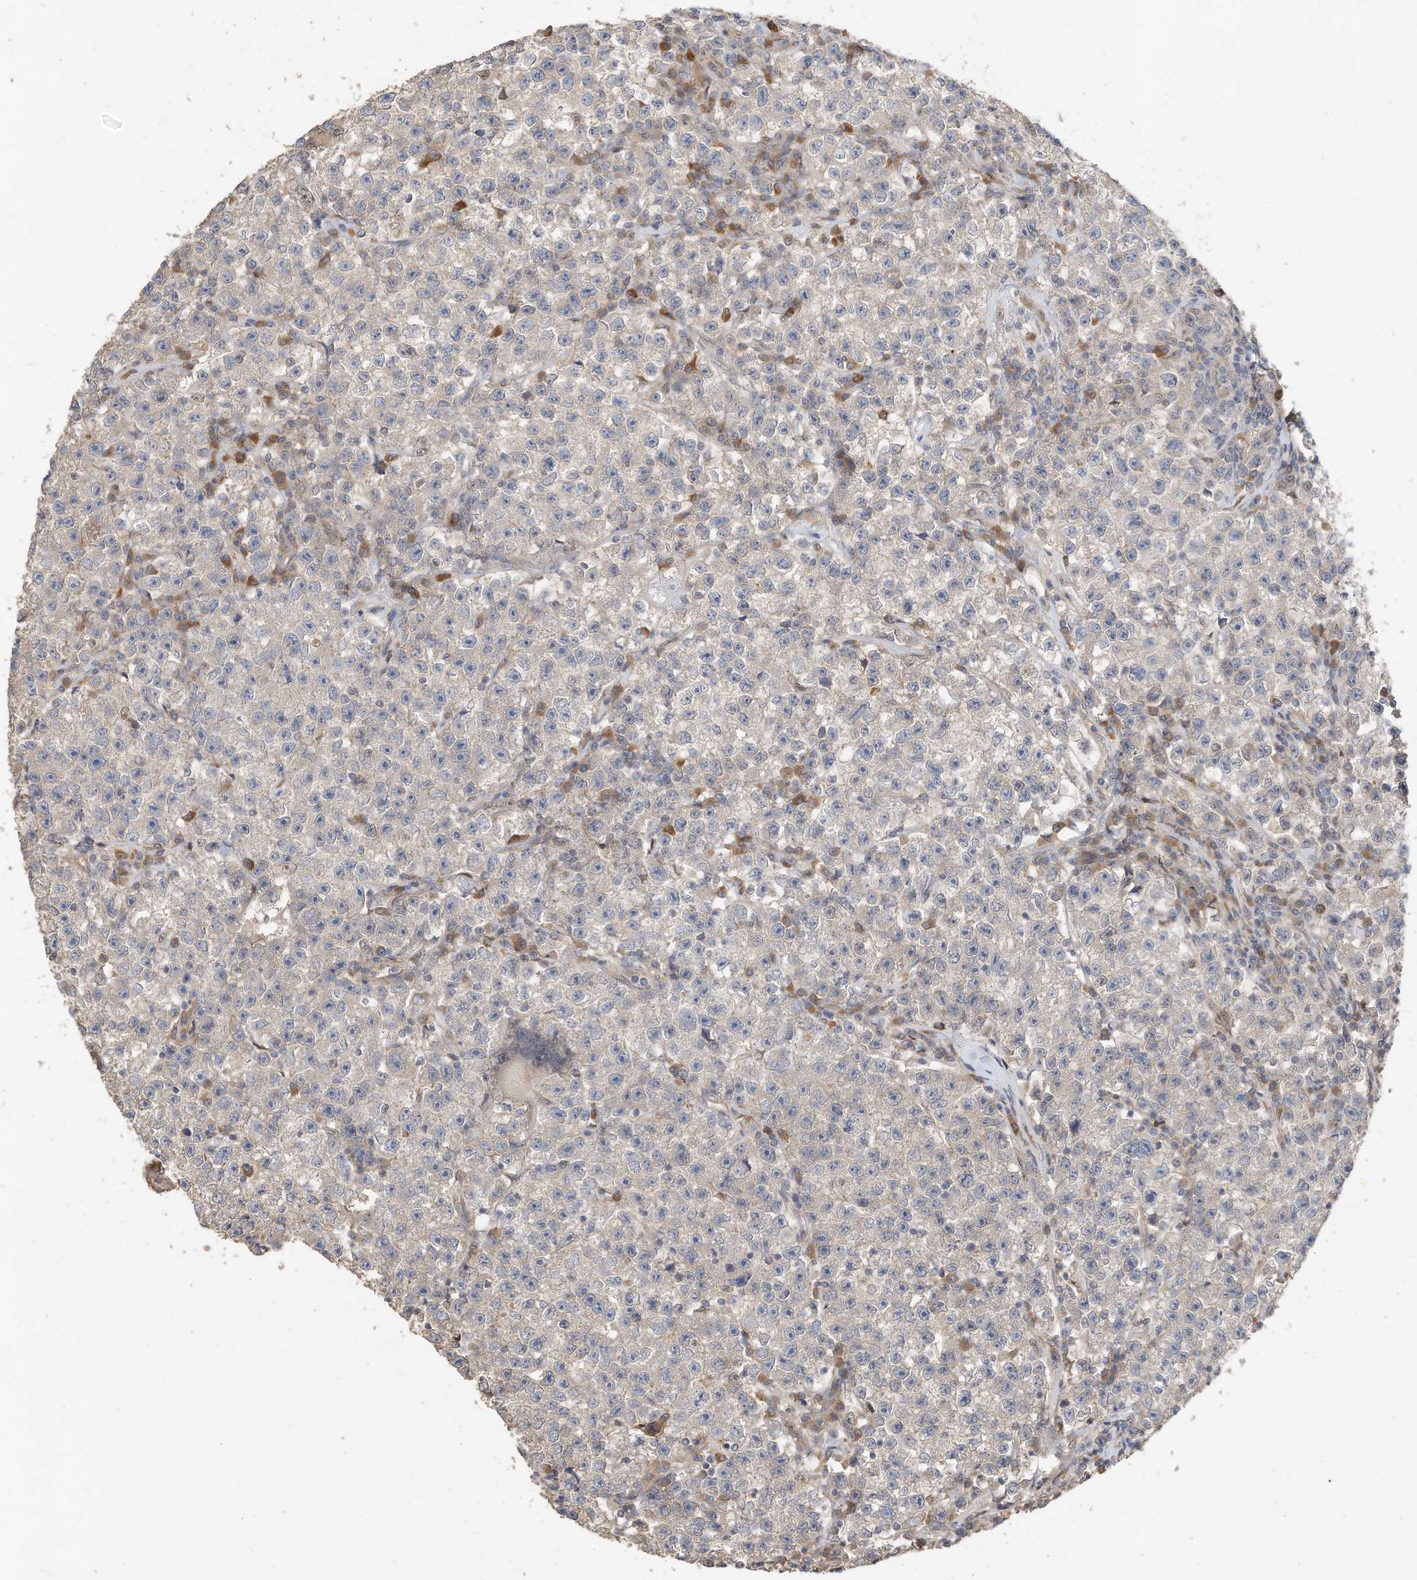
{"staining": {"intensity": "weak", "quantity": "<25%", "location": "cytoplasmic/membranous"}, "tissue": "testis cancer", "cell_type": "Tumor cells", "image_type": "cancer", "snomed": [{"axis": "morphology", "description": "Seminoma, NOS"}, {"axis": "topography", "description": "Testis"}], "caption": "Histopathology image shows no significant protein staining in tumor cells of testis seminoma.", "gene": "OFD1", "patient": {"sex": "male", "age": 22}}